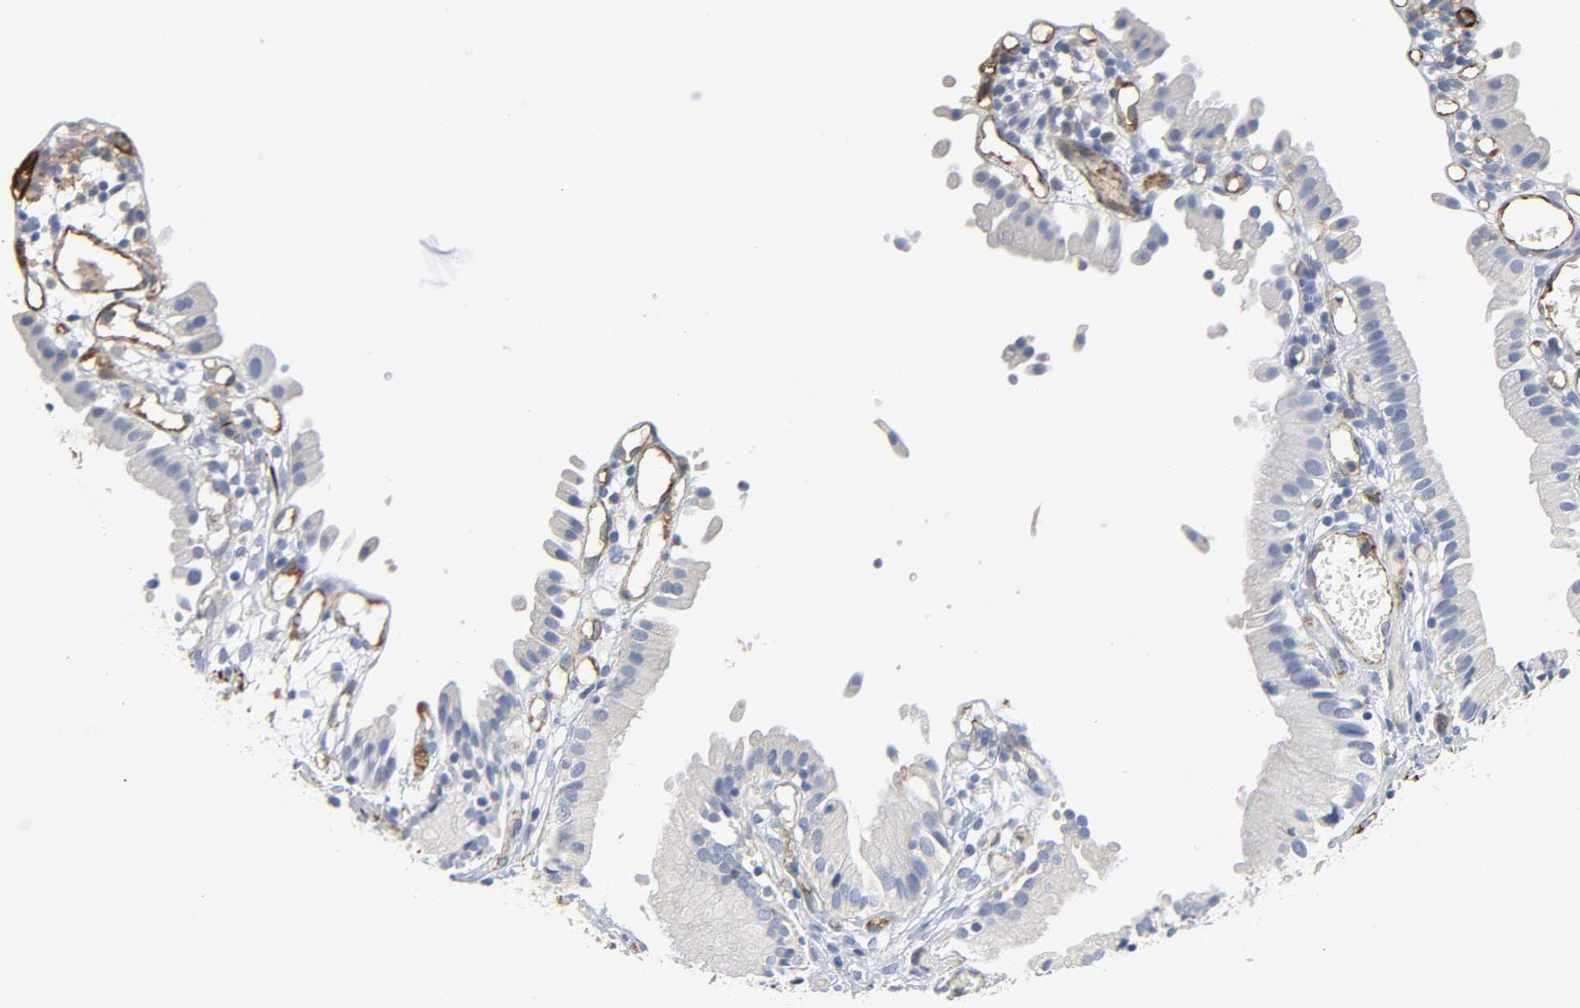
{"staining": {"intensity": "weak", "quantity": "<25%", "location": "cytoplasmic/membranous"}, "tissue": "gallbladder", "cell_type": "Glandular cells", "image_type": "normal", "snomed": [{"axis": "morphology", "description": "Normal tissue, NOS"}, {"axis": "topography", "description": "Gallbladder"}], "caption": "Glandular cells show no significant expression in benign gallbladder. Nuclei are stained in blue.", "gene": "PECAM1", "patient": {"sex": "male", "age": 65}}